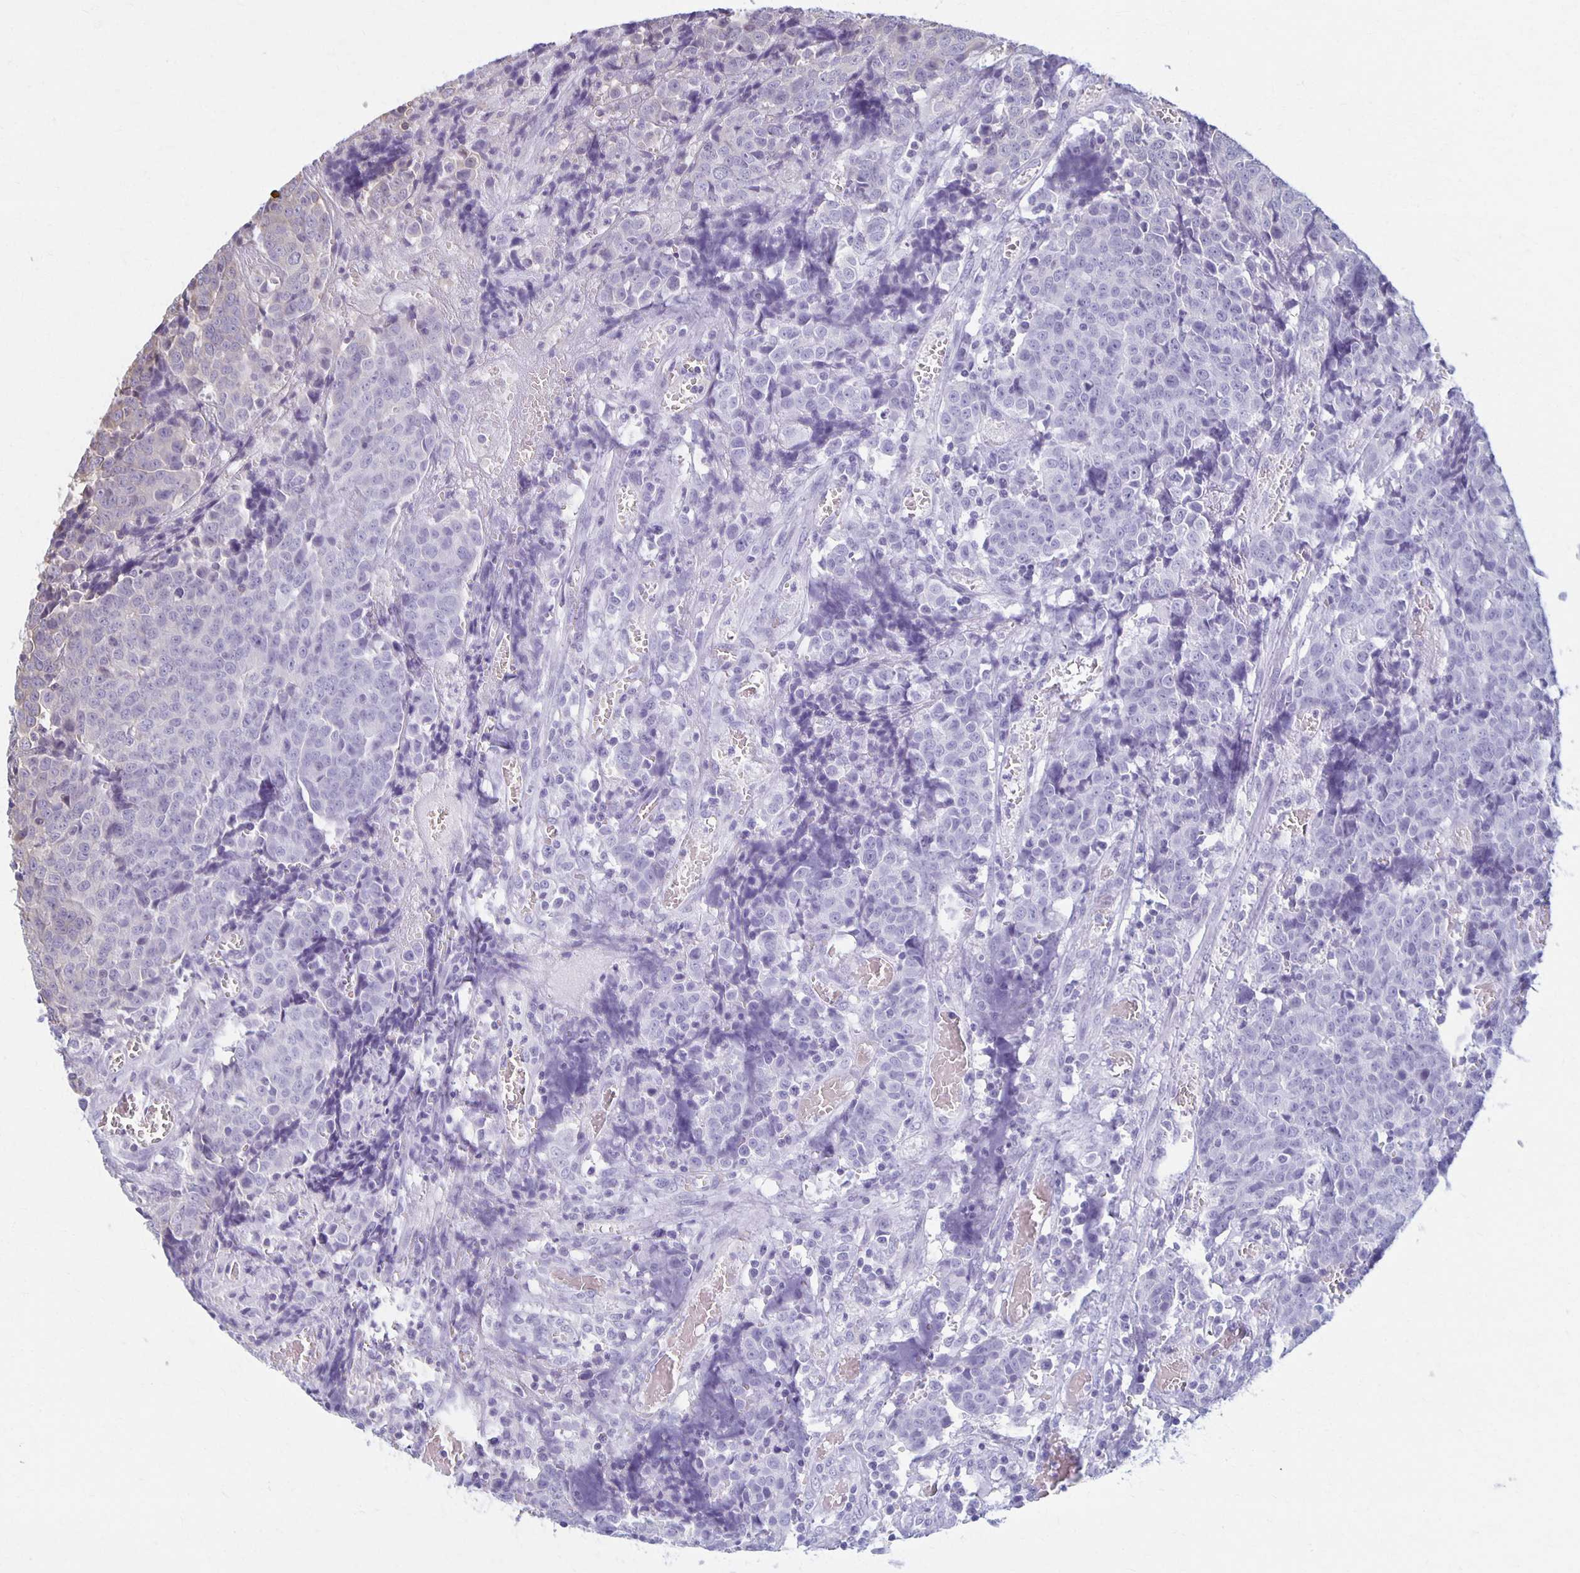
{"staining": {"intensity": "moderate", "quantity": "<25%", "location": "cytoplasmic/membranous"}, "tissue": "prostate cancer", "cell_type": "Tumor cells", "image_type": "cancer", "snomed": [{"axis": "morphology", "description": "Adenocarcinoma, High grade"}, {"axis": "topography", "description": "Prostate and seminal vesicle, NOS"}], "caption": "Human prostate adenocarcinoma (high-grade) stained with a brown dye exhibits moderate cytoplasmic/membranous positive staining in about <25% of tumor cells.", "gene": "SEPTIN5", "patient": {"sex": "male", "age": 60}}